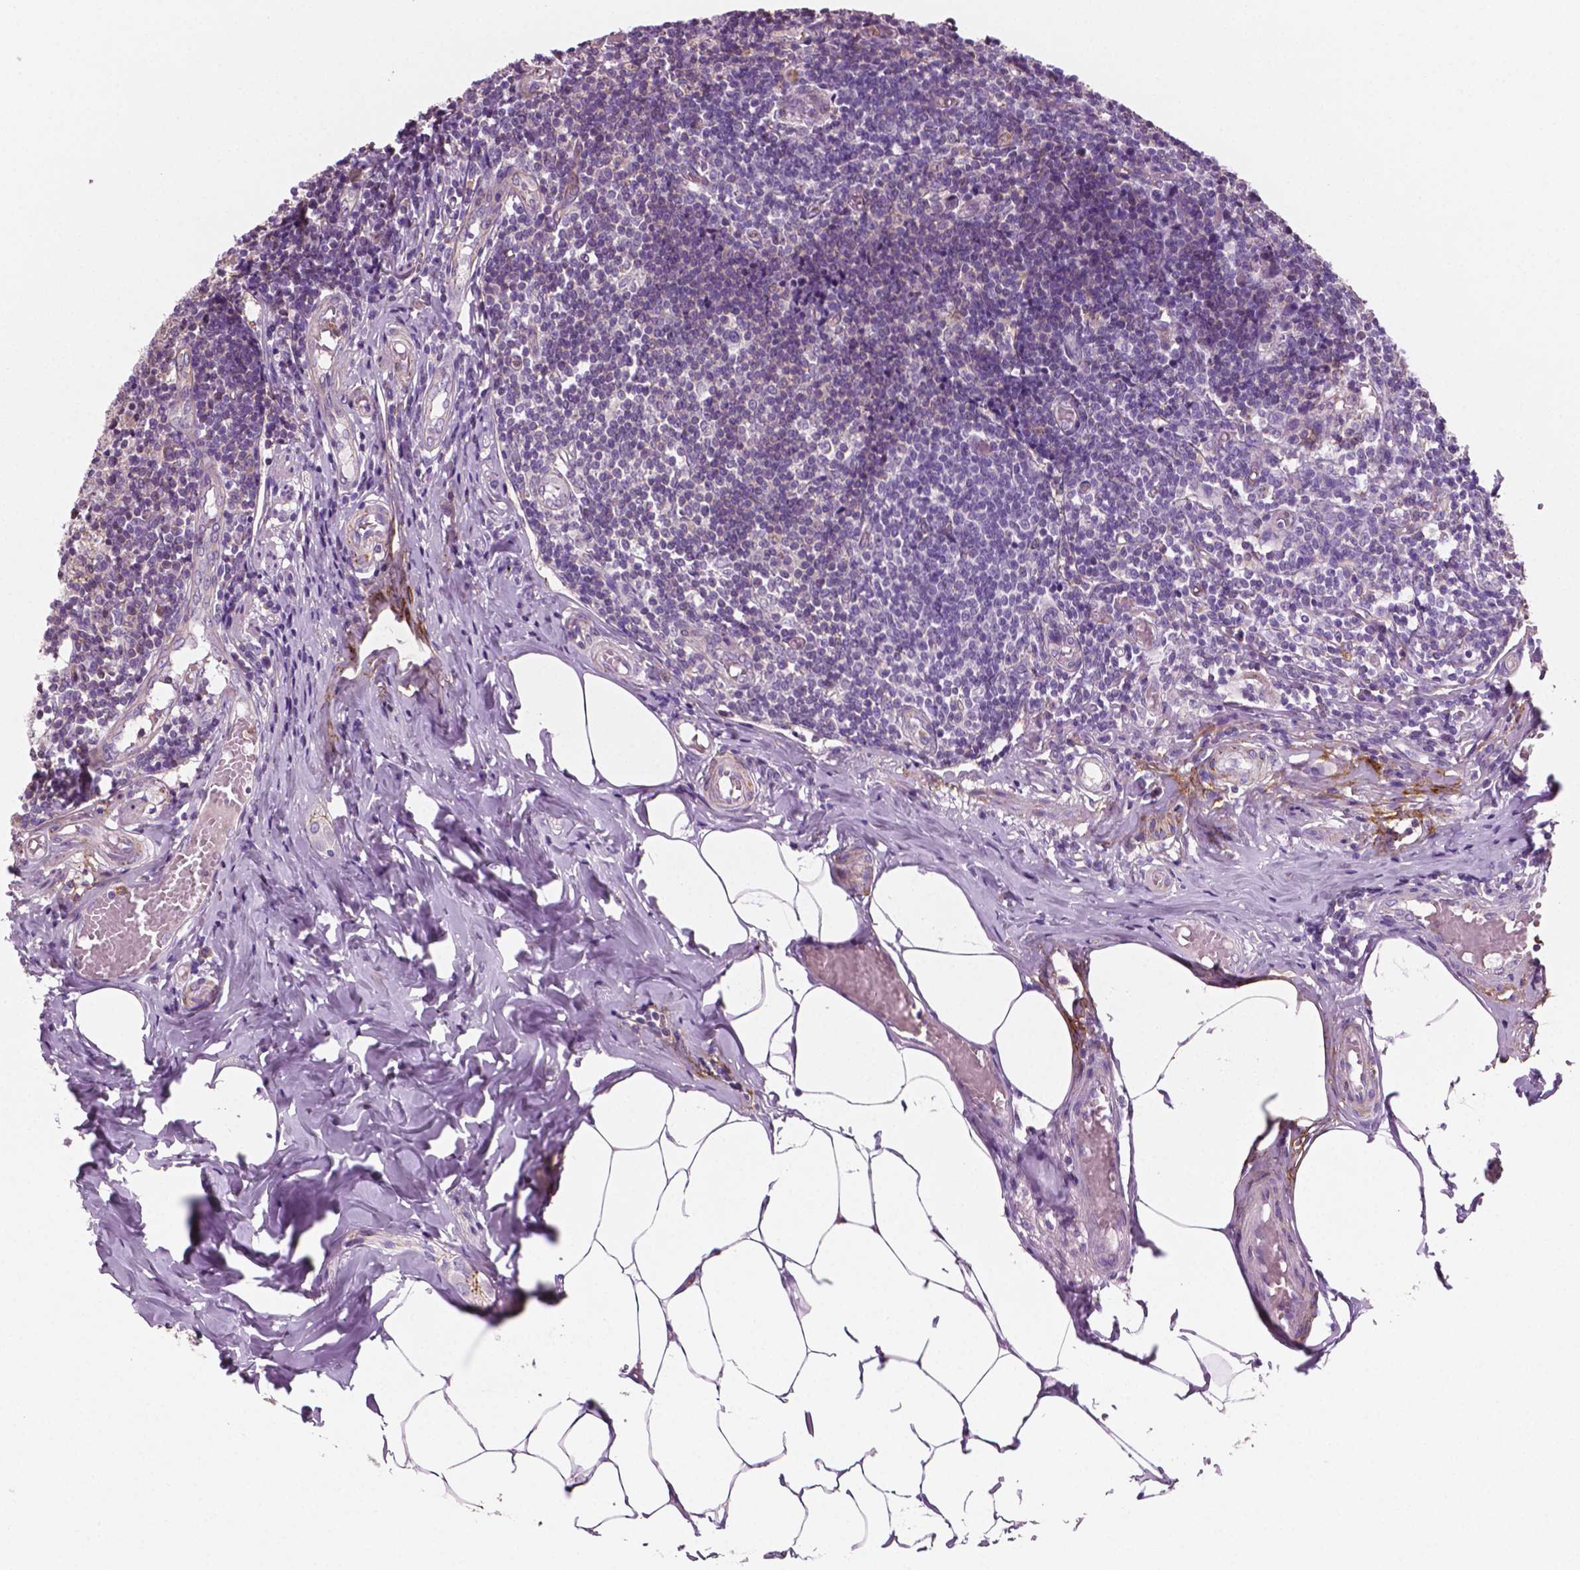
{"staining": {"intensity": "moderate", "quantity": ">75%", "location": "cytoplasmic/membranous"}, "tissue": "appendix", "cell_type": "Glandular cells", "image_type": "normal", "snomed": [{"axis": "morphology", "description": "Normal tissue, NOS"}, {"axis": "topography", "description": "Appendix"}], "caption": "A brown stain shows moderate cytoplasmic/membranous staining of a protein in glandular cells of benign human appendix. (DAB (3,3'-diaminobenzidine) = brown stain, brightfield microscopy at high magnification).", "gene": "PTX3", "patient": {"sex": "female", "age": 32}}